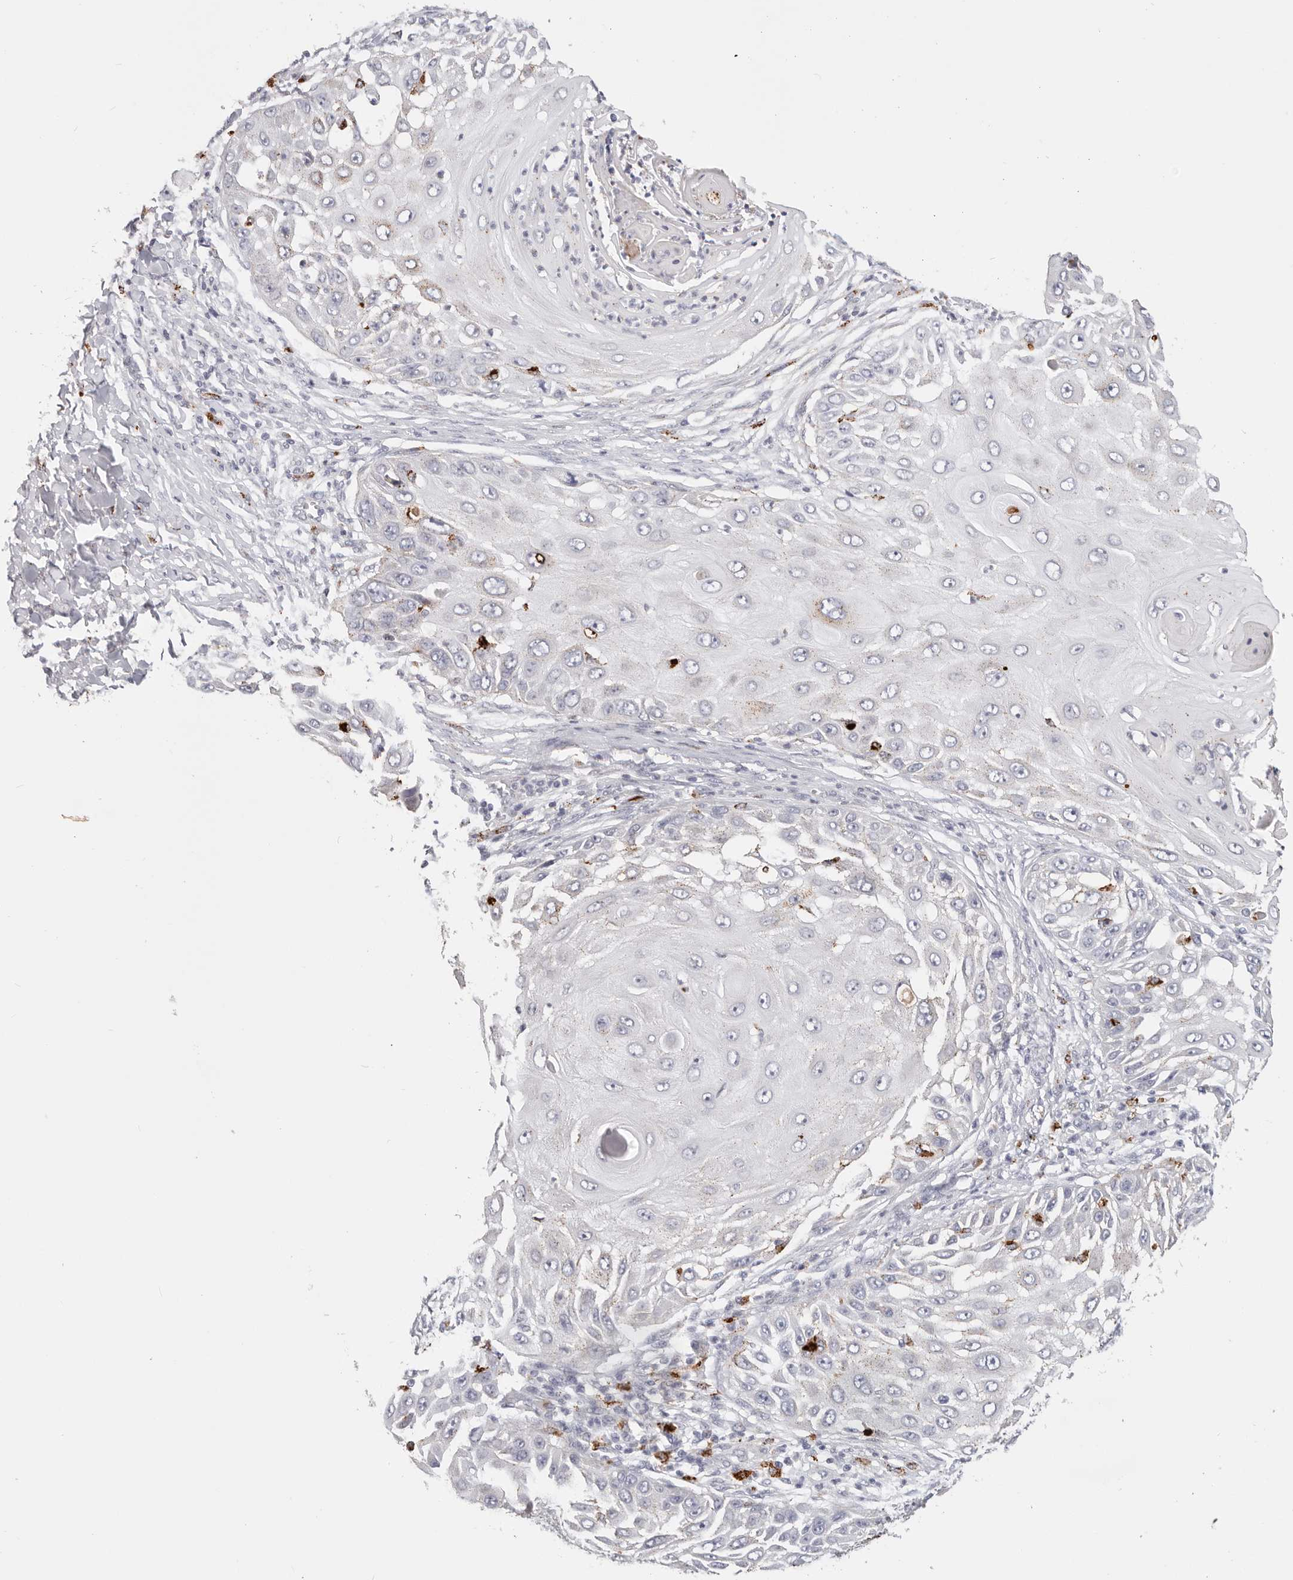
{"staining": {"intensity": "moderate", "quantity": "<25%", "location": "cytoplasmic/membranous"}, "tissue": "skin cancer", "cell_type": "Tumor cells", "image_type": "cancer", "snomed": [{"axis": "morphology", "description": "Squamous cell carcinoma, NOS"}, {"axis": "topography", "description": "Skin"}], "caption": "Immunohistochemical staining of human squamous cell carcinoma (skin) exhibits low levels of moderate cytoplasmic/membranous protein staining in about <25% of tumor cells.", "gene": "STKLD1", "patient": {"sex": "female", "age": 44}}